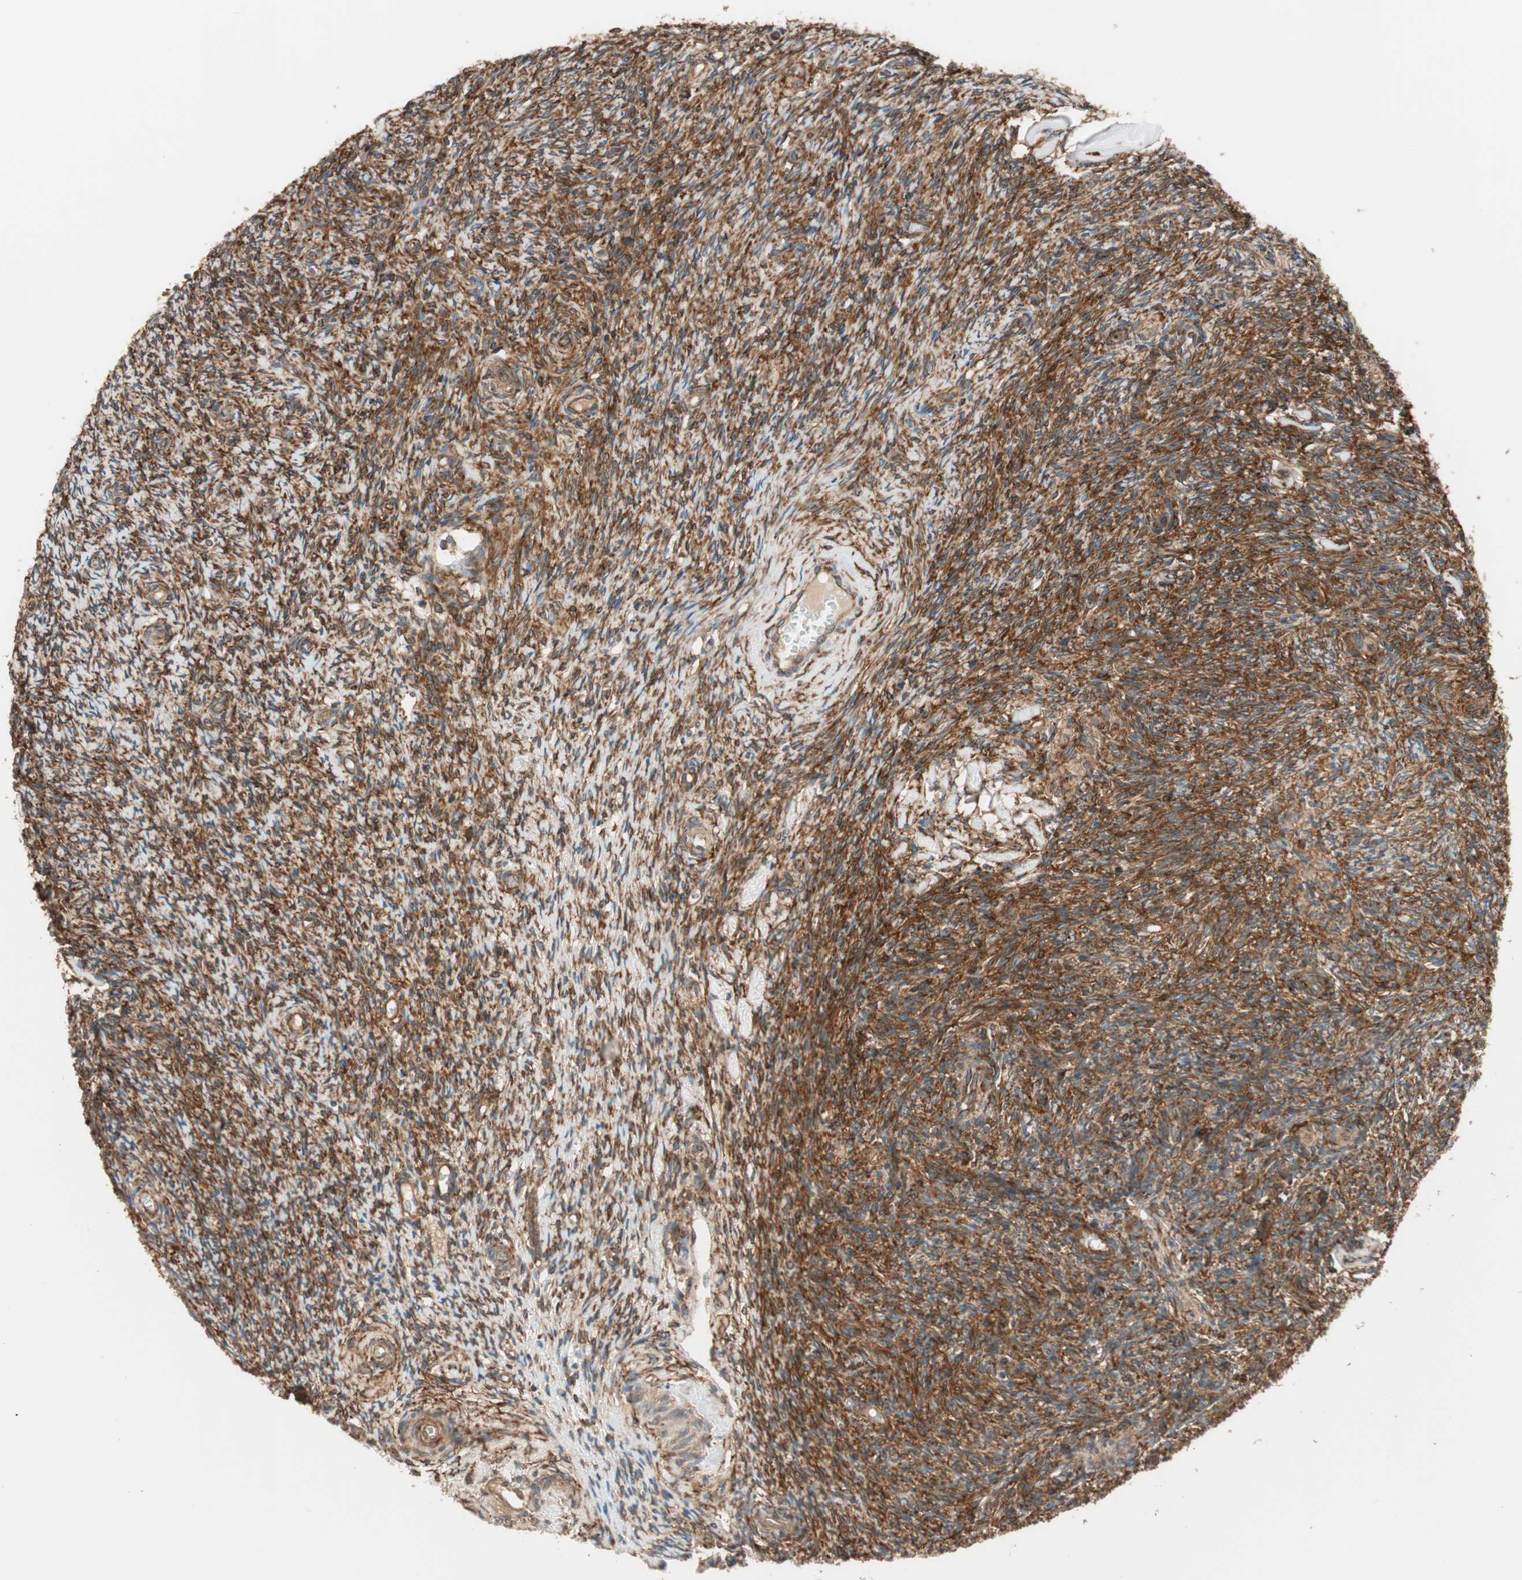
{"staining": {"intensity": "moderate", "quantity": ">75%", "location": "cytoplasmic/membranous"}, "tissue": "ovary", "cell_type": "Ovarian stroma cells", "image_type": "normal", "snomed": [{"axis": "morphology", "description": "Normal tissue, NOS"}, {"axis": "topography", "description": "Ovary"}], "caption": "Unremarkable ovary displays moderate cytoplasmic/membranous positivity in about >75% of ovarian stroma cells, visualized by immunohistochemistry. The staining is performed using DAB brown chromogen to label protein expression. The nuclei are counter-stained blue using hematoxylin.", "gene": "WASL", "patient": {"sex": "female", "age": 60}}